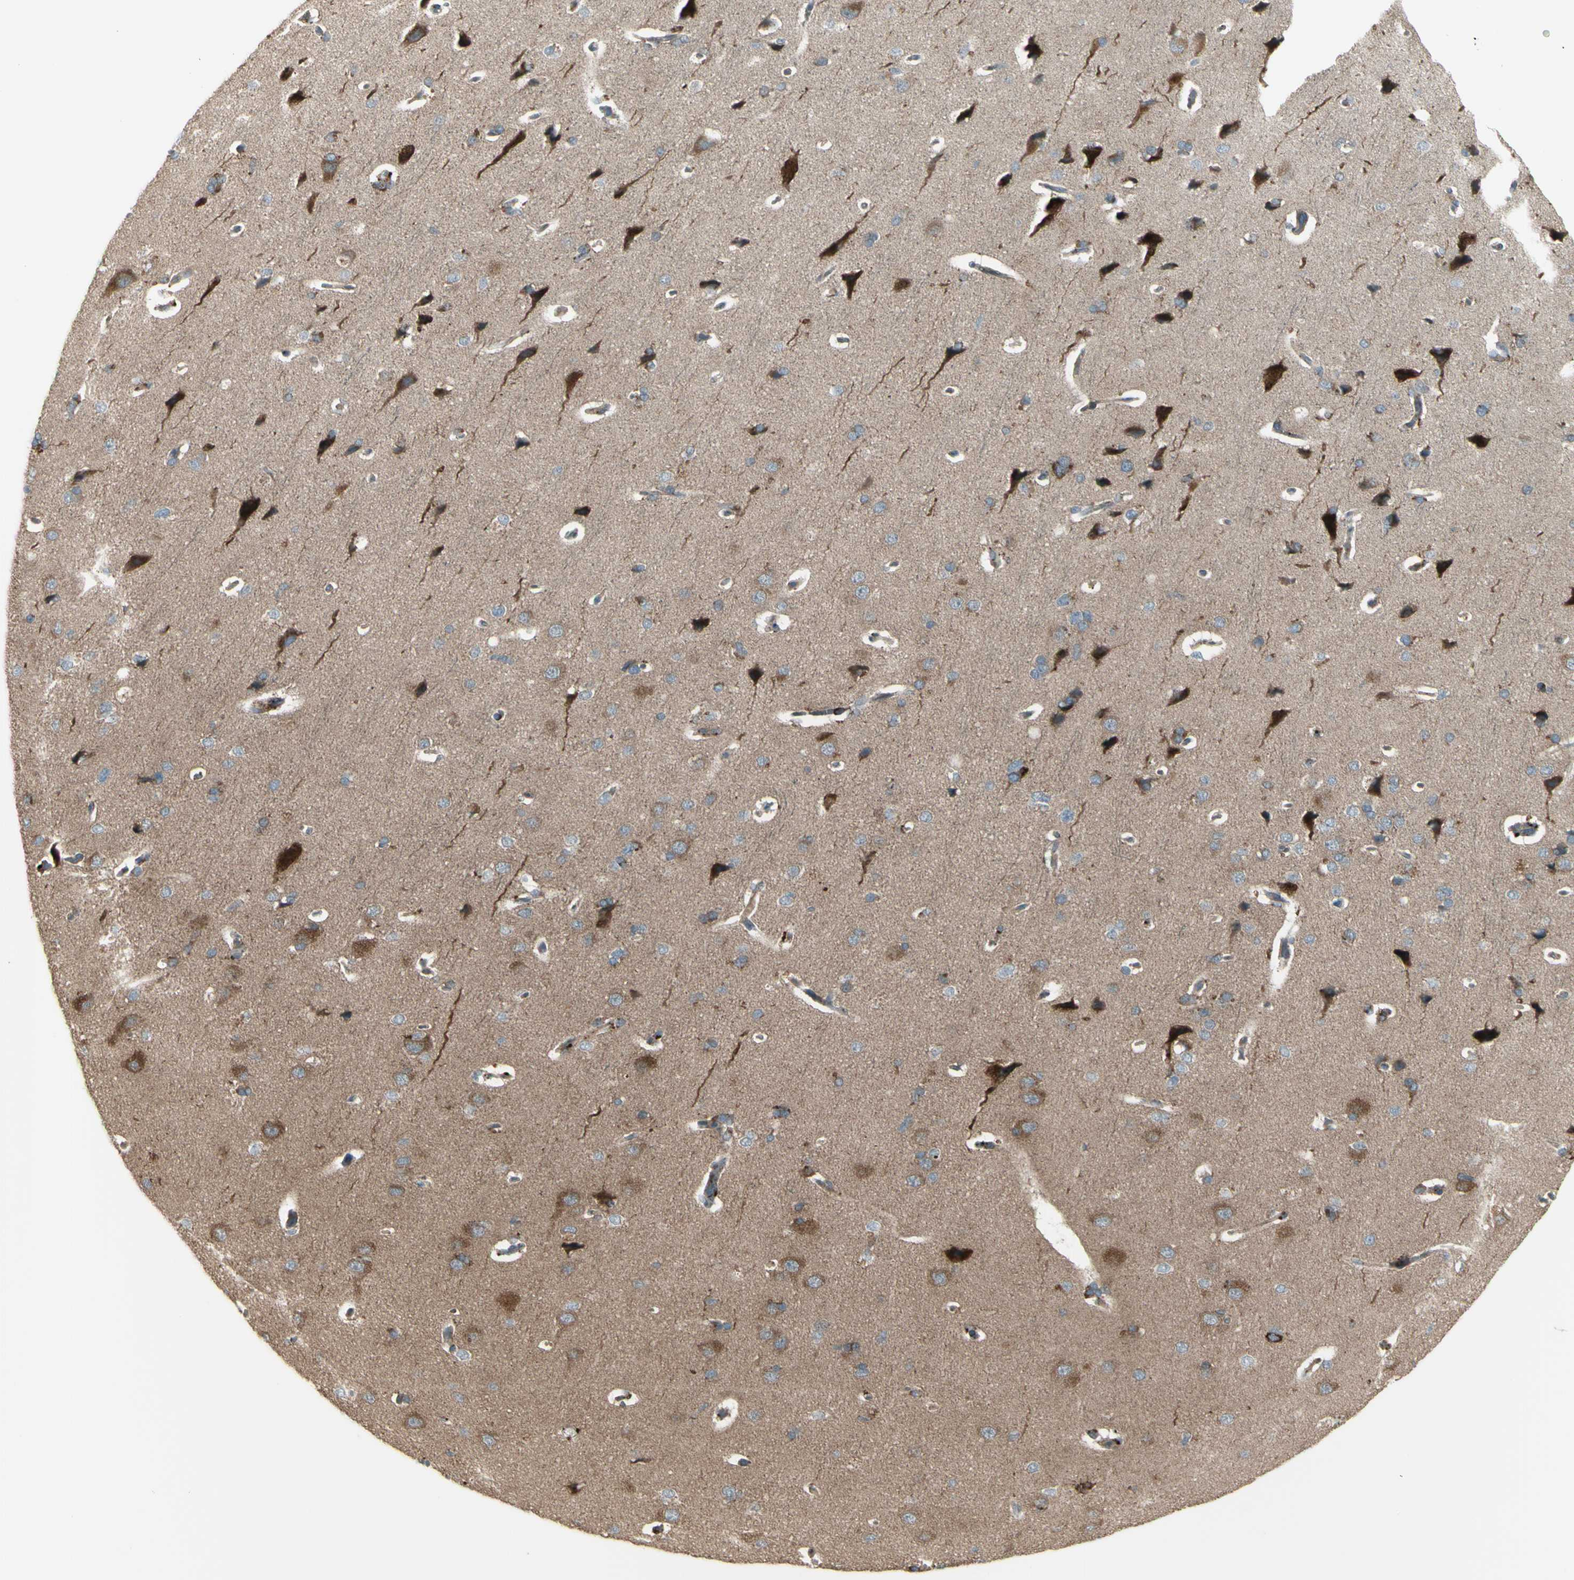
{"staining": {"intensity": "moderate", "quantity": "<25%", "location": "cytoplasmic/membranous"}, "tissue": "cerebral cortex", "cell_type": "Endothelial cells", "image_type": "normal", "snomed": [{"axis": "morphology", "description": "Normal tissue, NOS"}, {"axis": "topography", "description": "Cerebral cortex"}], "caption": "Protein analysis of unremarkable cerebral cortex displays moderate cytoplasmic/membranous expression in about <25% of endothelial cells.", "gene": "OSTM1", "patient": {"sex": "male", "age": 62}}